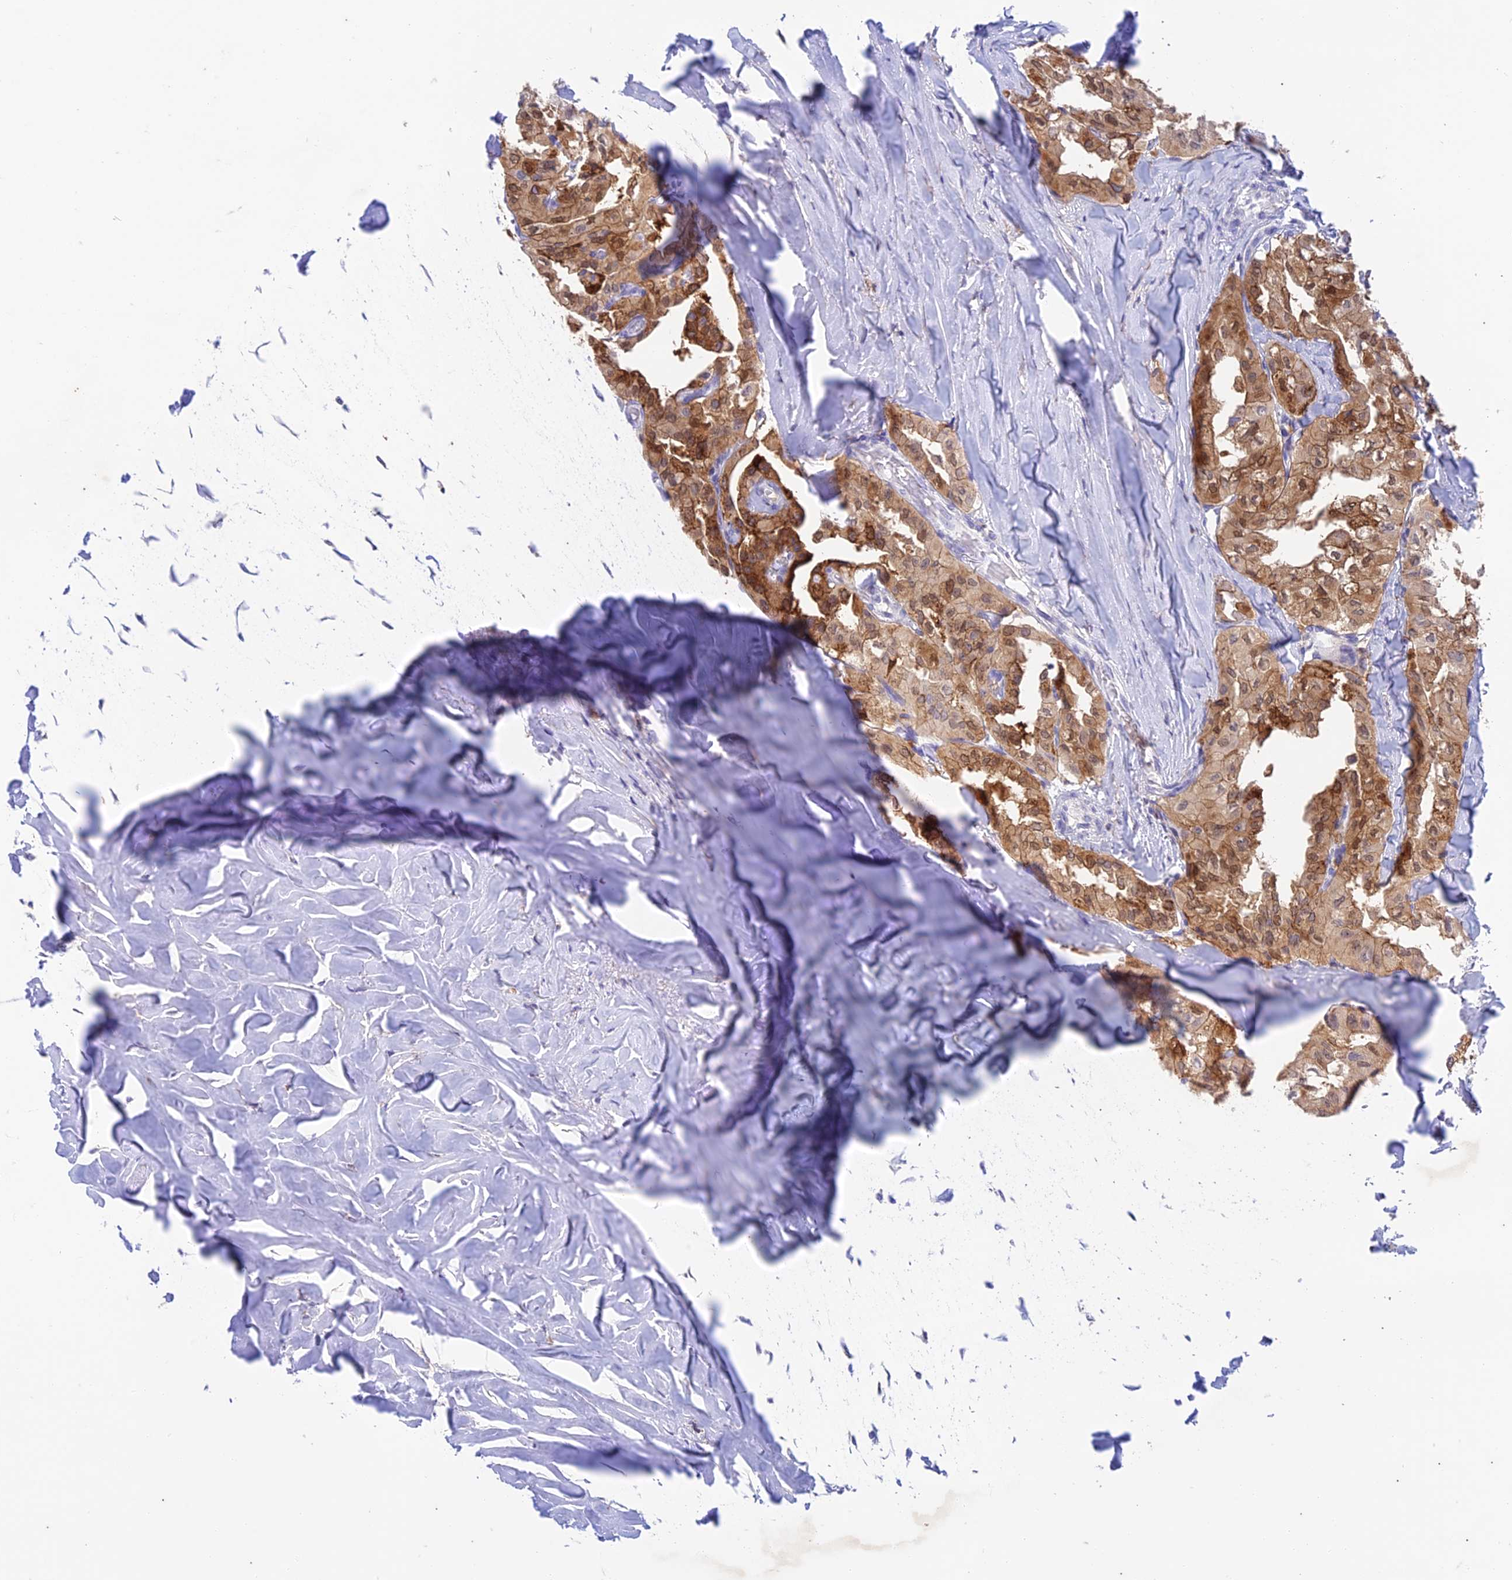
{"staining": {"intensity": "moderate", "quantity": ">75%", "location": "cytoplasmic/membranous,nuclear"}, "tissue": "thyroid cancer", "cell_type": "Tumor cells", "image_type": "cancer", "snomed": [{"axis": "morphology", "description": "Papillary adenocarcinoma, NOS"}, {"axis": "topography", "description": "Thyroid gland"}], "caption": "An image of human papillary adenocarcinoma (thyroid) stained for a protein exhibits moderate cytoplasmic/membranous and nuclear brown staining in tumor cells. (DAB IHC, brown staining for protein, blue staining for nuclei).", "gene": "FGF7", "patient": {"sex": "female", "age": 59}}